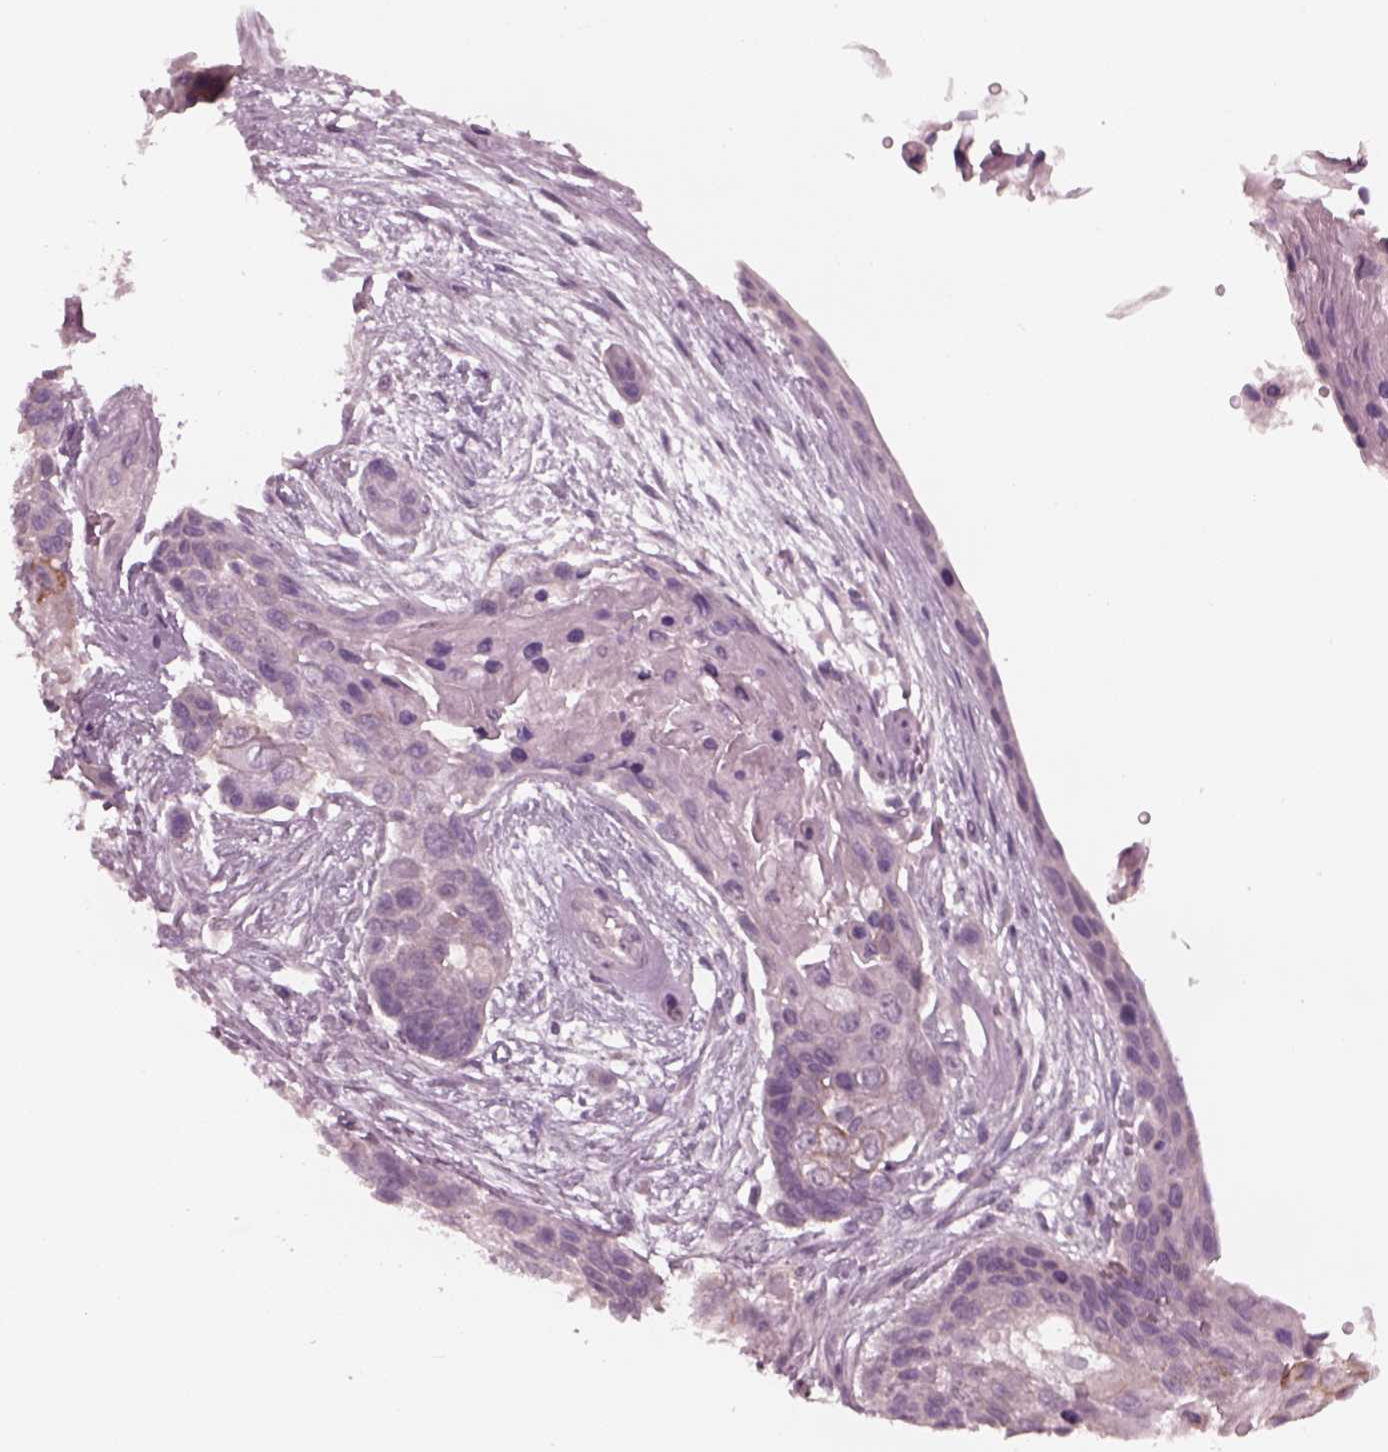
{"staining": {"intensity": "negative", "quantity": "none", "location": "none"}, "tissue": "lung cancer", "cell_type": "Tumor cells", "image_type": "cancer", "snomed": [{"axis": "morphology", "description": "Squamous cell carcinoma, NOS"}, {"axis": "topography", "description": "Lung"}], "caption": "Human lung cancer stained for a protein using immunohistochemistry demonstrates no staining in tumor cells.", "gene": "YY2", "patient": {"sex": "male", "age": 69}}